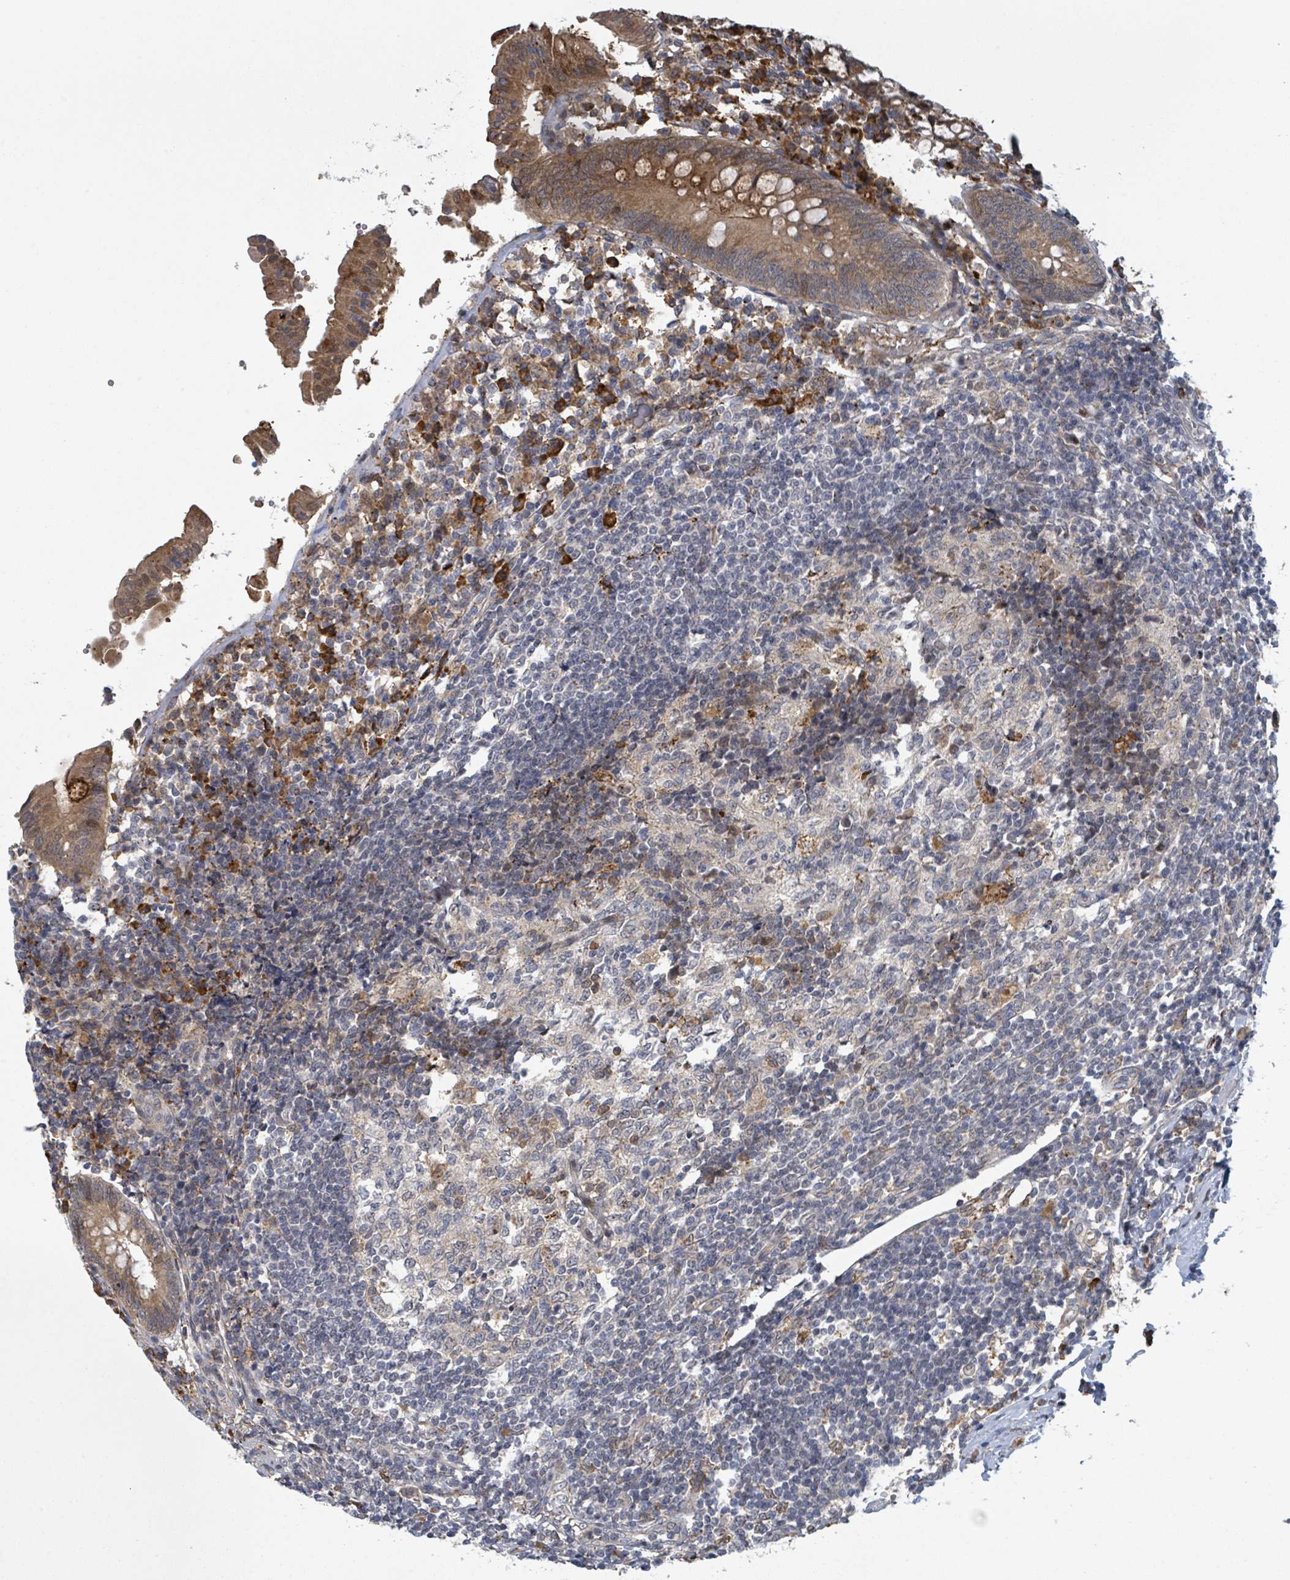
{"staining": {"intensity": "moderate", "quantity": ">75%", "location": "cytoplasmic/membranous"}, "tissue": "appendix", "cell_type": "Glandular cells", "image_type": "normal", "snomed": [{"axis": "morphology", "description": "Normal tissue, NOS"}, {"axis": "topography", "description": "Appendix"}], "caption": "The immunohistochemical stain highlights moderate cytoplasmic/membranous staining in glandular cells of benign appendix. Using DAB (3,3'-diaminobenzidine) (brown) and hematoxylin (blue) stains, captured at high magnification using brightfield microscopy.", "gene": "SHROOM2", "patient": {"sex": "male", "age": 55}}